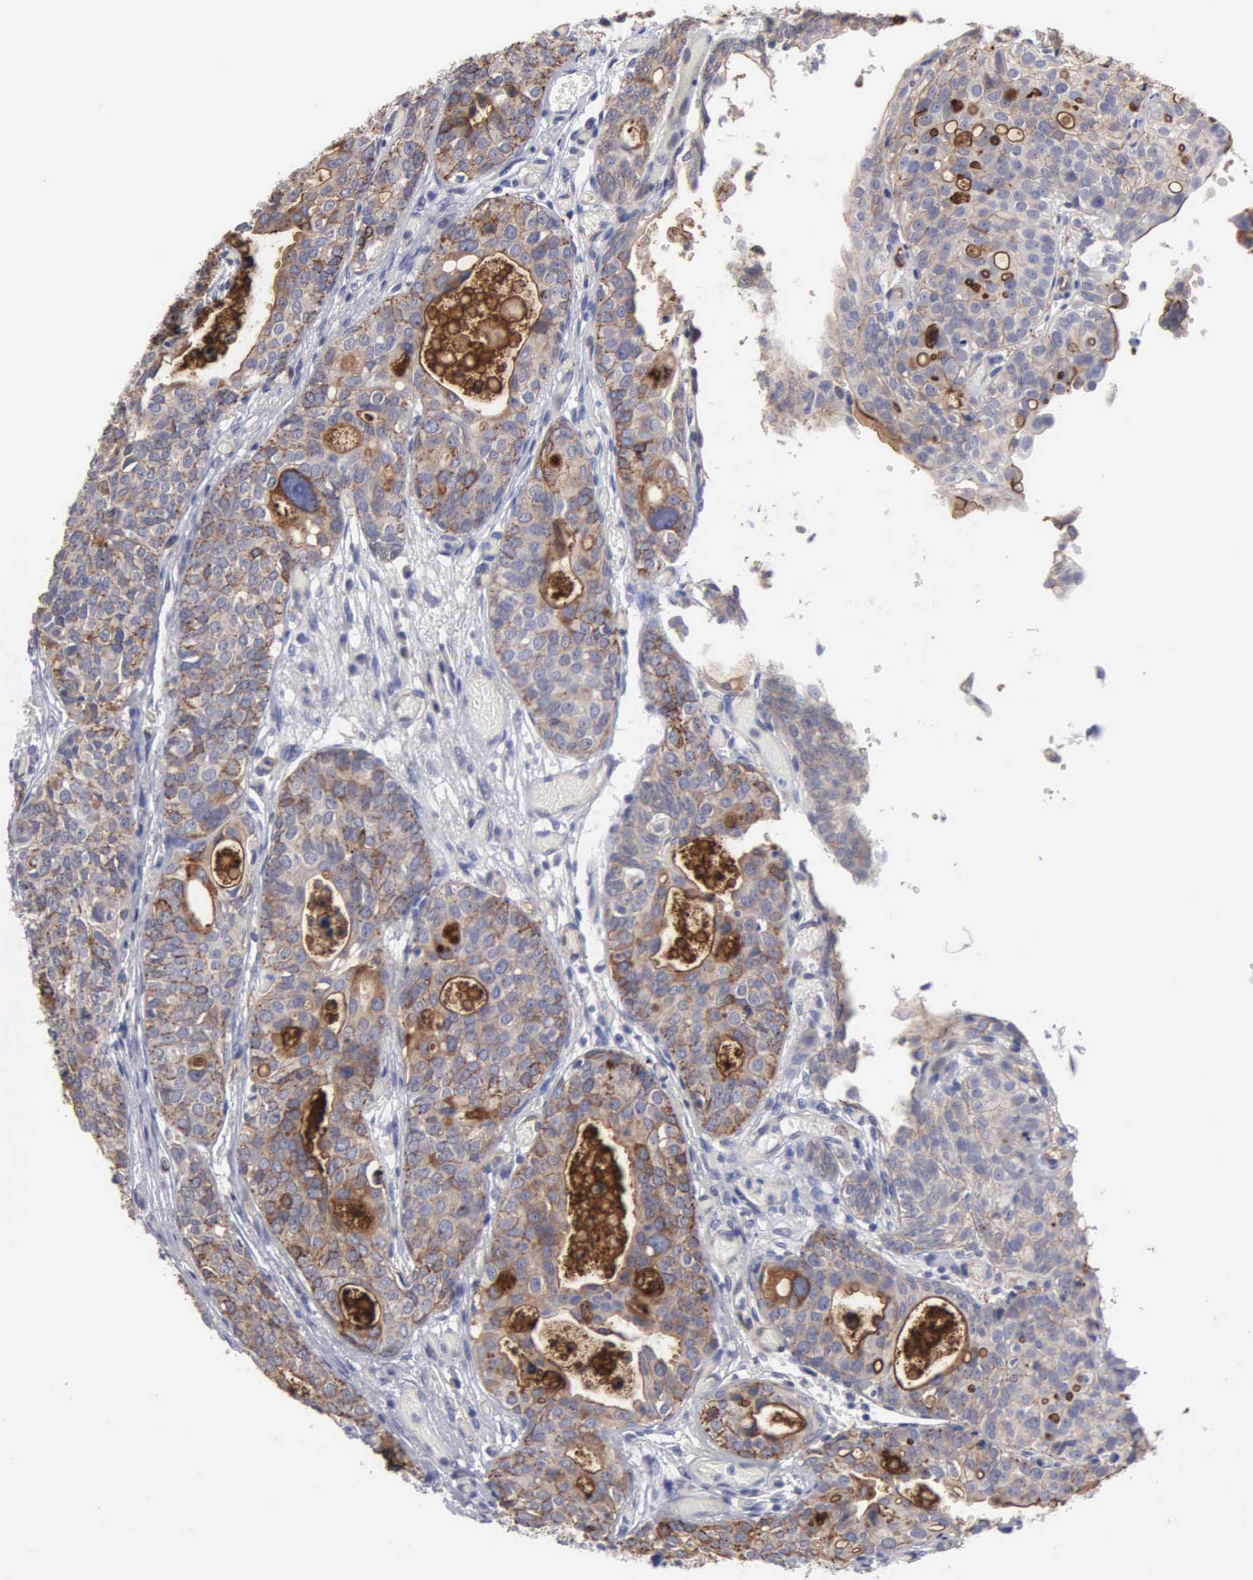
{"staining": {"intensity": "moderate", "quantity": ">75%", "location": "cytoplasmic/membranous"}, "tissue": "urothelial cancer", "cell_type": "Tumor cells", "image_type": "cancer", "snomed": [{"axis": "morphology", "description": "Urothelial carcinoma, High grade"}, {"axis": "topography", "description": "Urinary bladder"}], "caption": "The histopathology image displays immunohistochemical staining of urothelial cancer. There is moderate cytoplasmic/membranous expression is seen in about >75% of tumor cells. Ihc stains the protein in brown and the nuclei are stained blue.", "gene": "RDX", "patient": {"sex": "male", "age": 78}}